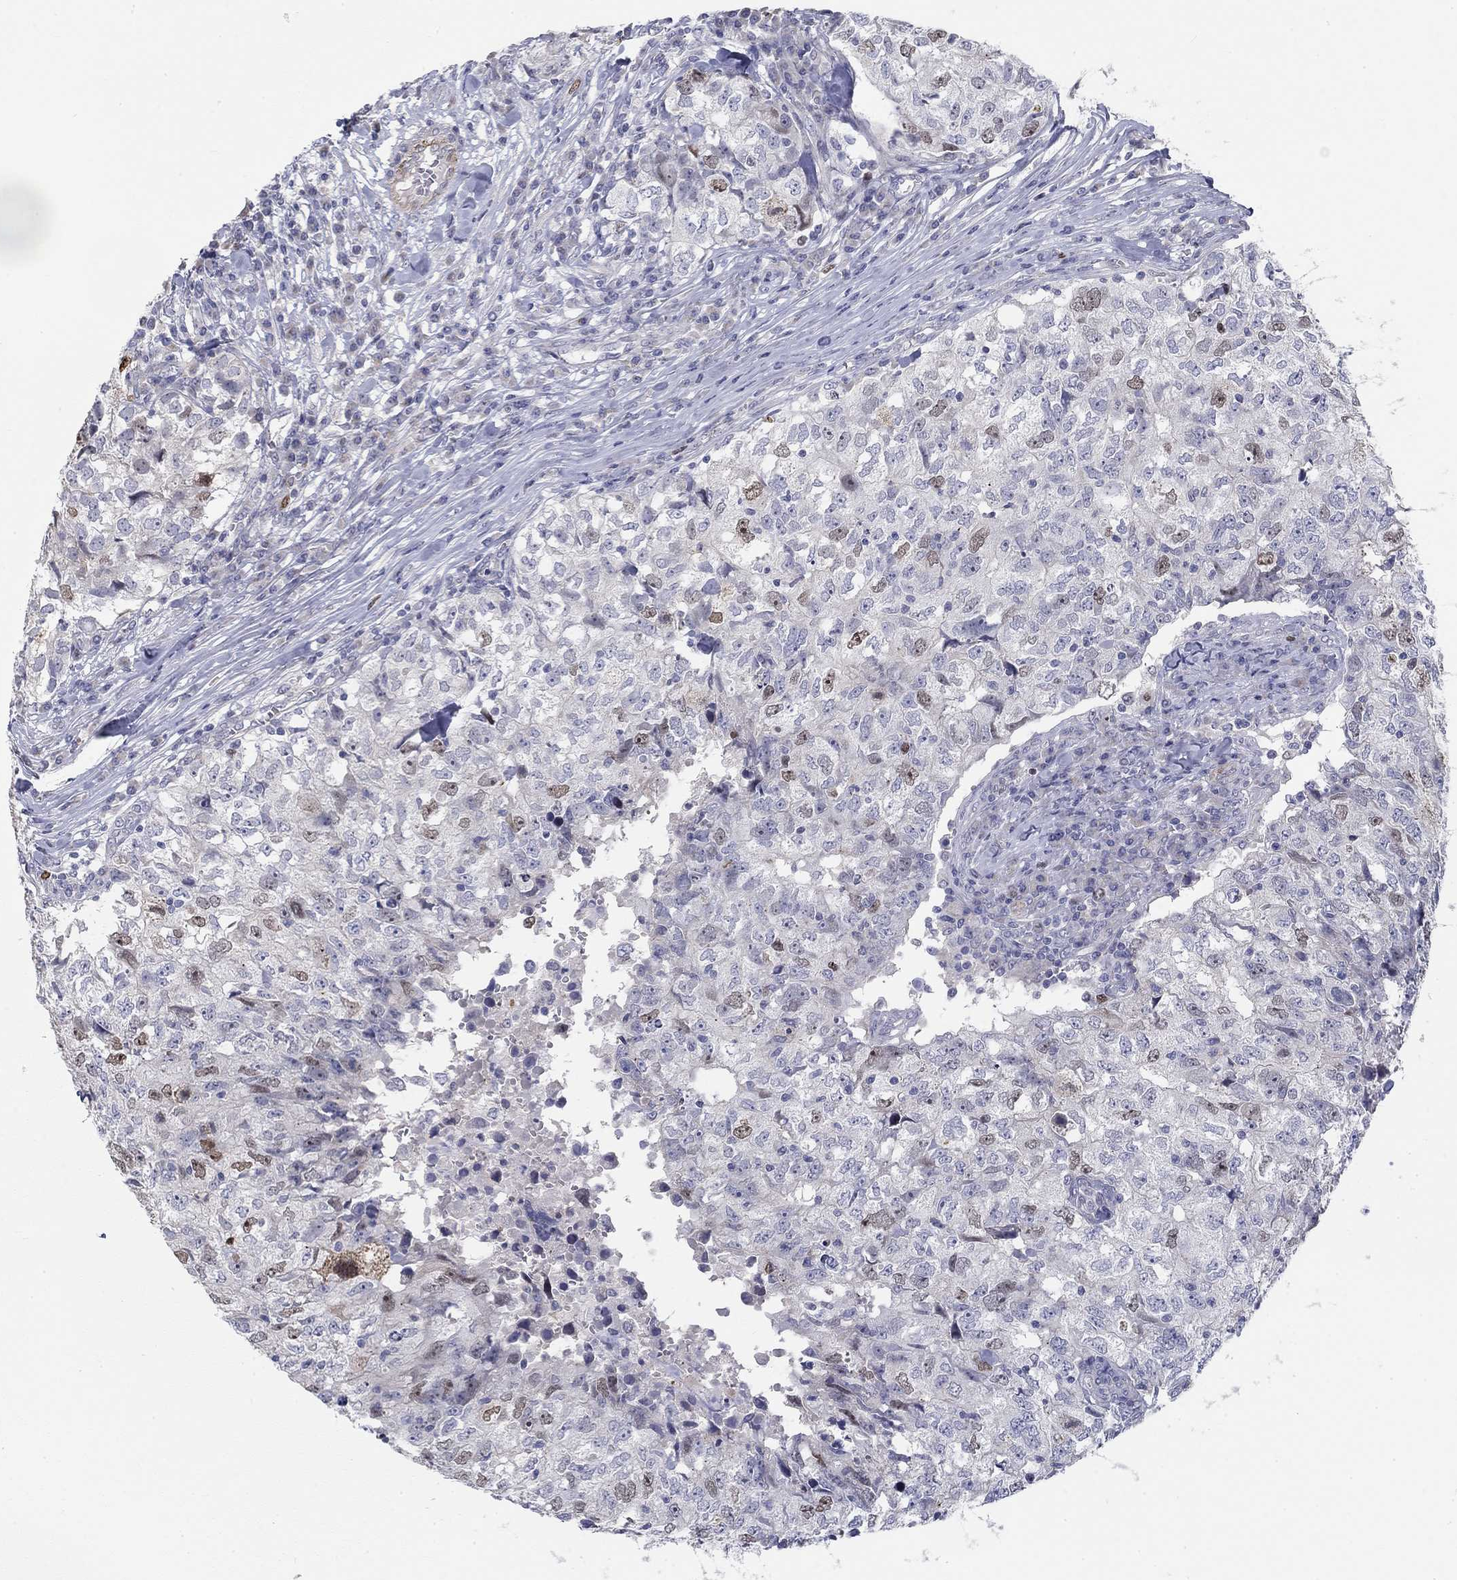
{"staining": {"intensity": "weak", "quantity": "<25%", "location": "nuclear"}, "tissue": "breast cancer", "cell_type": "Tumor cells", "image_type": "cancer", "snomed": [{"axis": "morphology", "description": "Duct carcinoma"}, {"axis": "topography", "description": "Breast"}], "caption": "The immunohistochemistry micrograph has no significant positivity in tumor cells of breast cancer (infiltrating ductal carcinoma) tissue. Brightfield microscopy of IHC stained with DAB (brown) and hematoxylin (blue), captured at high magnification.", "gene": "PRC1", "patient": {"sex": "female", "age": 30}}